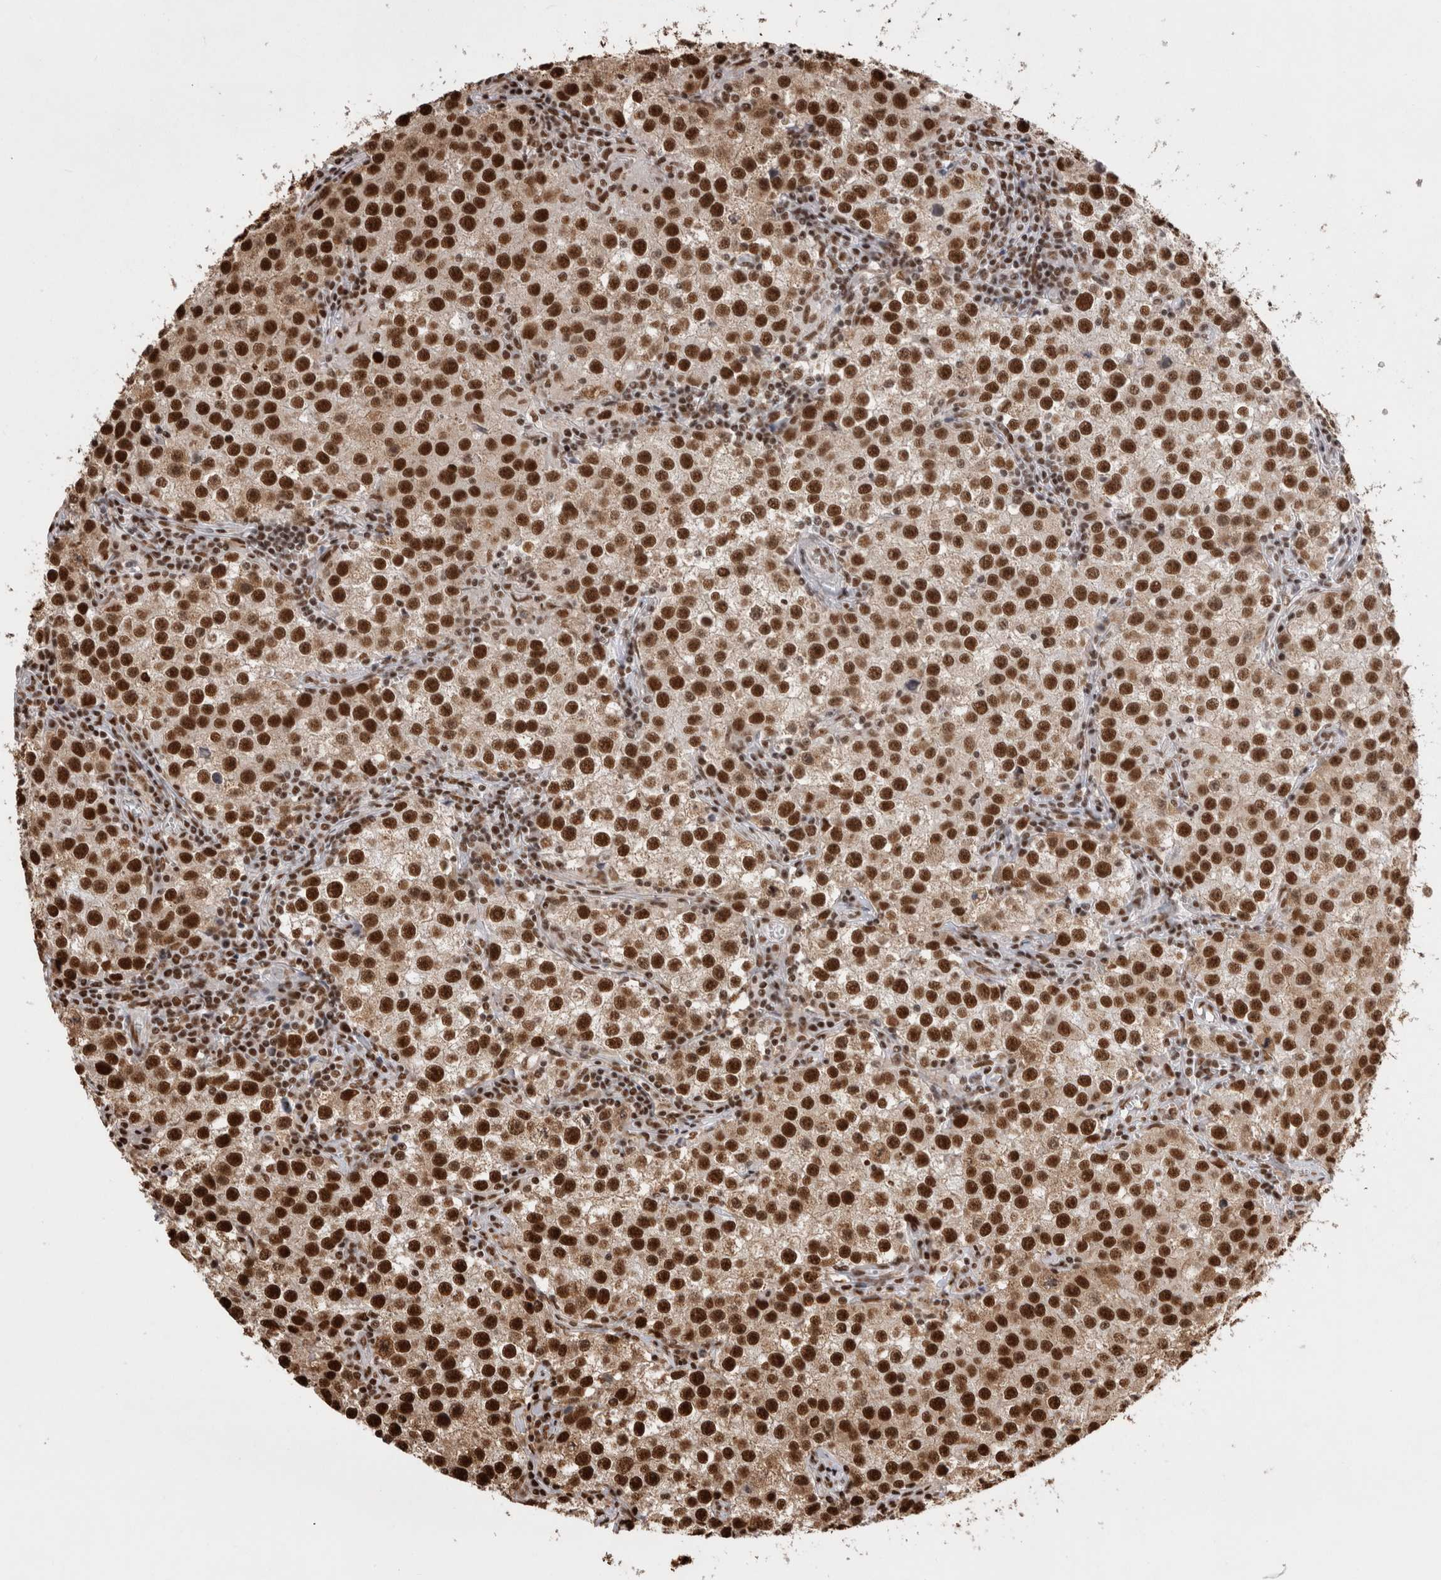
{"staining": {"intensity": "strong", "quantity": ">75%", "location": "nuclear"}, "tissue": "testis cancer", "cell_type": "Tumor cells", "image_type": "cancer", "snomed": [{"axis": "morphology", "description": "Seminoma, NOS"}, {"axis": "morphology", "description": "Carcinoma, Embryonal, NOS"}, {"axis": "topography", "description": "Testis"}], "caption": "Immunohistochemical staining of testis seminoma shows strong nuclear protein positivity in approximately >75% of tumor cells. (Stains: DAB (3,3'-diaminobenzidine) in brown, nuclei in blue, Microscopy: brightfield microscopy at high magnification).", "gene": "EYA2", "patient": {"sex": "male", "age": 43}}